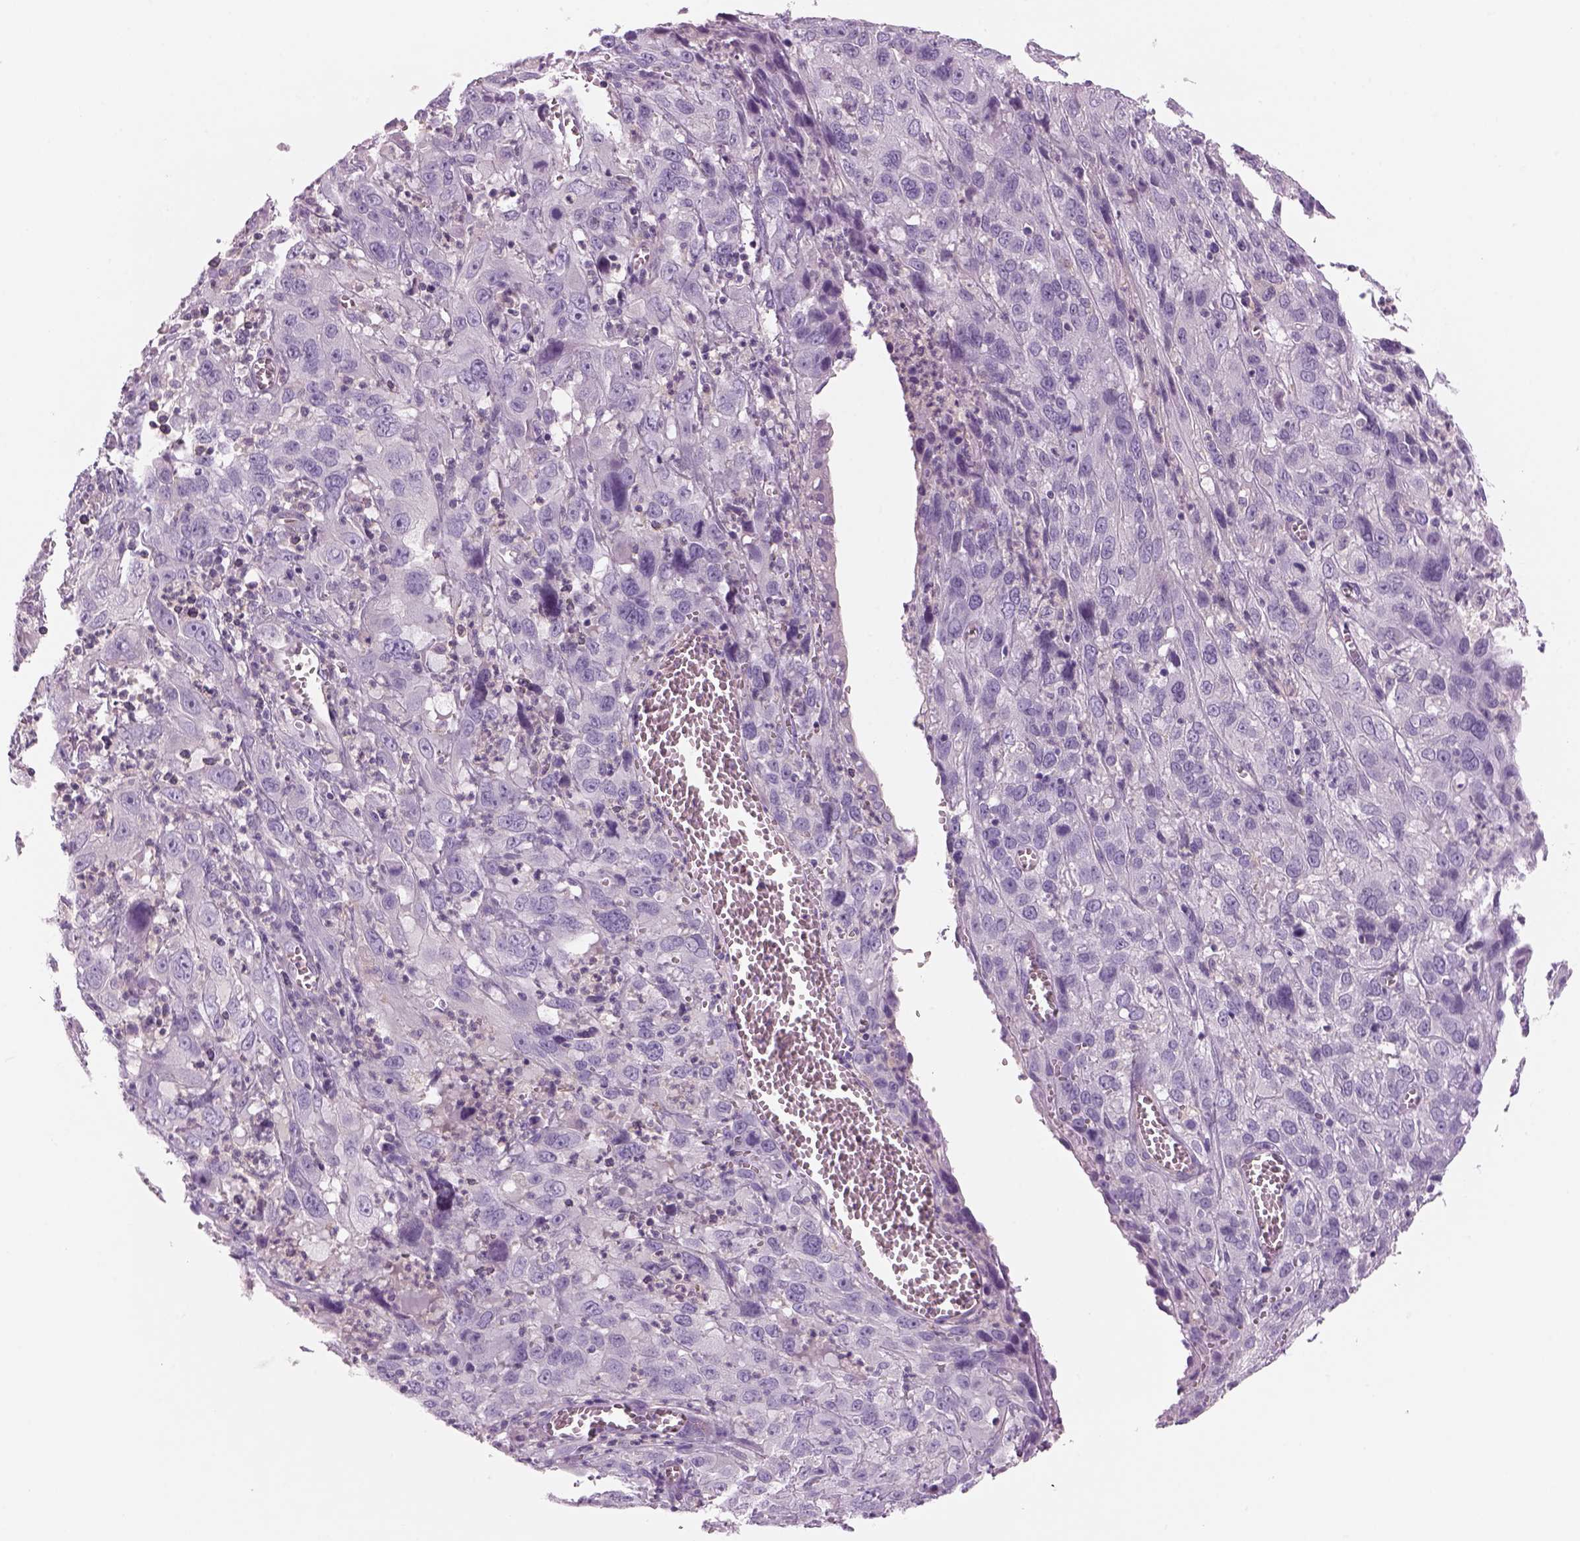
{"staining": {"intensity": "negative", "quantity": "none", "location": "none"}, "tissue": "cervical cancer", "cell_type": "Tumor cells", "image_type": "cancer", "snomed": [{"axis": "morphology", "description": "Squamous cell carcinoma, NOS"}, {"axis": "topography", "description": "Cervix"}], "caption": "Tumor cells are negative for brown protein staining in squamous cell carcinoma (cervical).", "gene": "SLC1A7", "patient": {"sex": "female", "age": 32}}